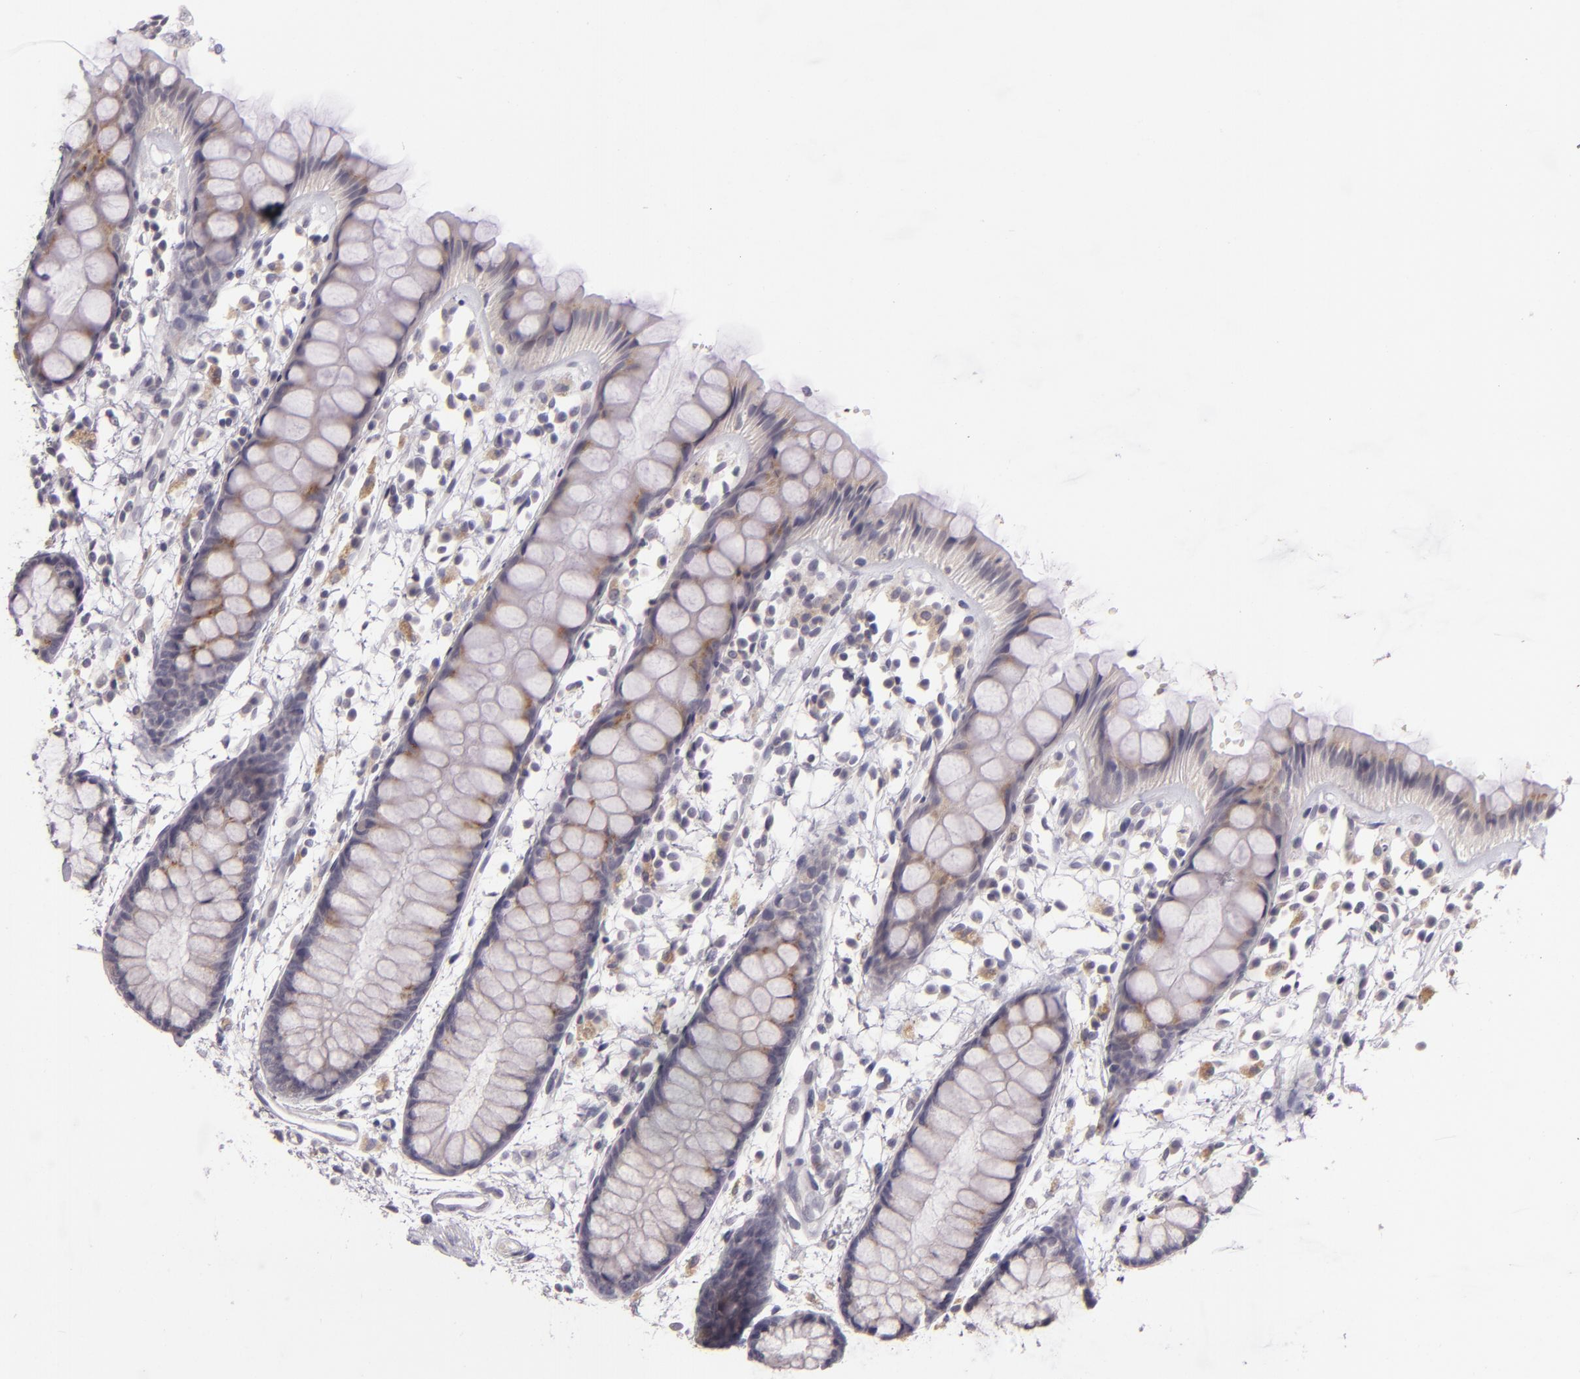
{"staining": {"intensity": "moderate", "quantity": ">75%", "location": "cytoplasmic/membranous"}, "tissue": "rectum", "cell_type": "Glandular cells", "image_type": "normal", "snomed": [{"axis": "morphology", "description": "Normal tissue, NOS"}, {"axis": "topography", "description": "Rectum"}], "caption": "Immunohistochemical staining of normal human rectum exhibits >75% levels of moderate cytoplasmic/membranous protein staining in about >75% of glandular cells. The protein is shown in brown color, while the nuclei are stained blue.", "gene": "EGFL6", "patient": {"sex": "female", "age": 66}}